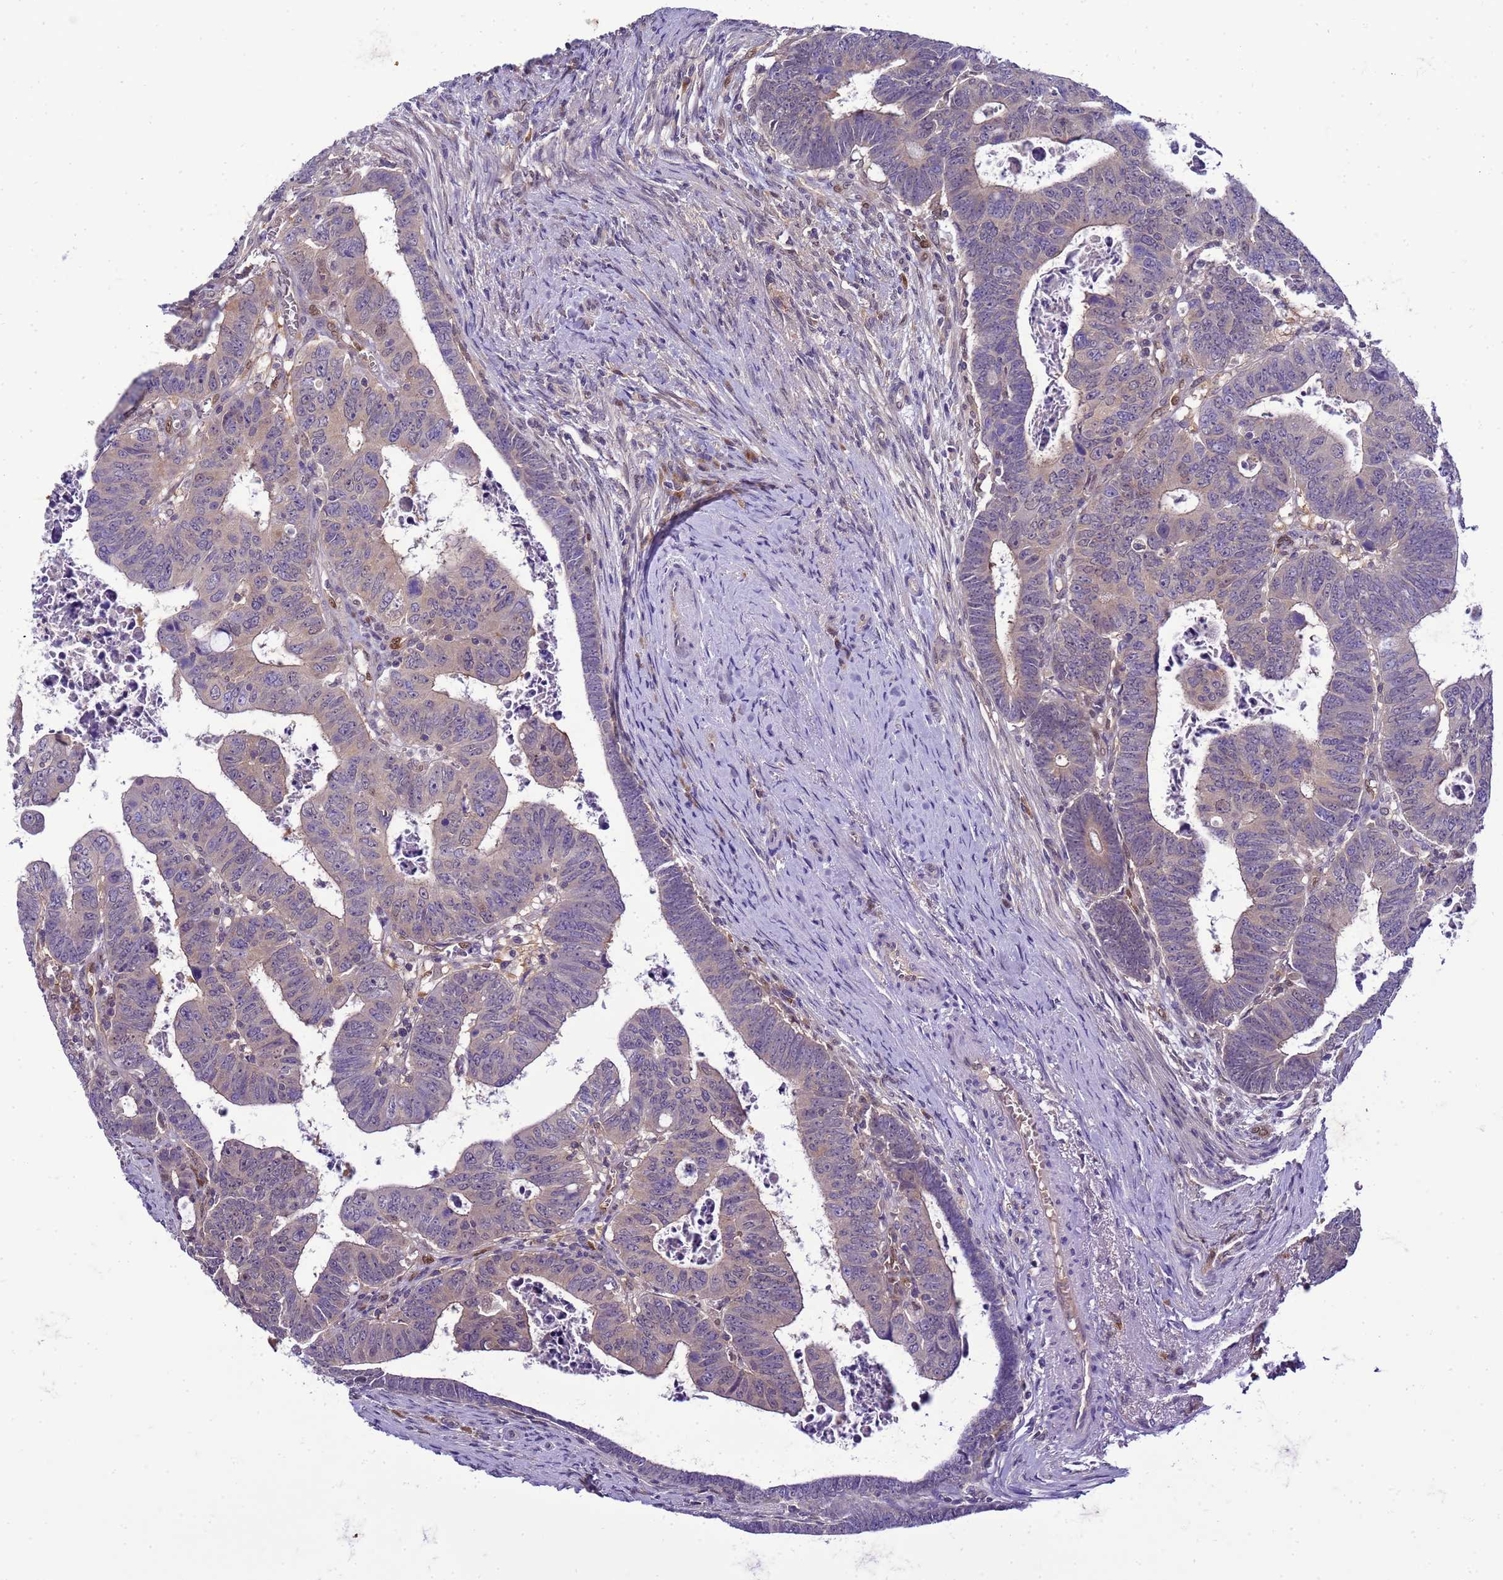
{"staining": {"intensity": "weak", "quantity": "25%-75%", "location": "cytoplasmic/membranous"}, "tissue": "colorectal cancer", "cell_type": "Tumor cells", "image_type": "cancer", "snomed": [{"axis": "morphology", "description": "Normal tissue, NOS"}, {"axis": "morphology", "description": "Adenocarcinoma, NOS"}, {"axis": "topography", "description": "Rectum"}], "caption": "Immunohistochemistry micrograph of colorectal cancer (adenocarcinoma) stained for a protein (brown), which displays low levels of weak cytoplasmic/membranous positivity in about 25%-75% of tumor cells.", "gene": "DDI2", "patient": {"sex": "female", "age": 65}}